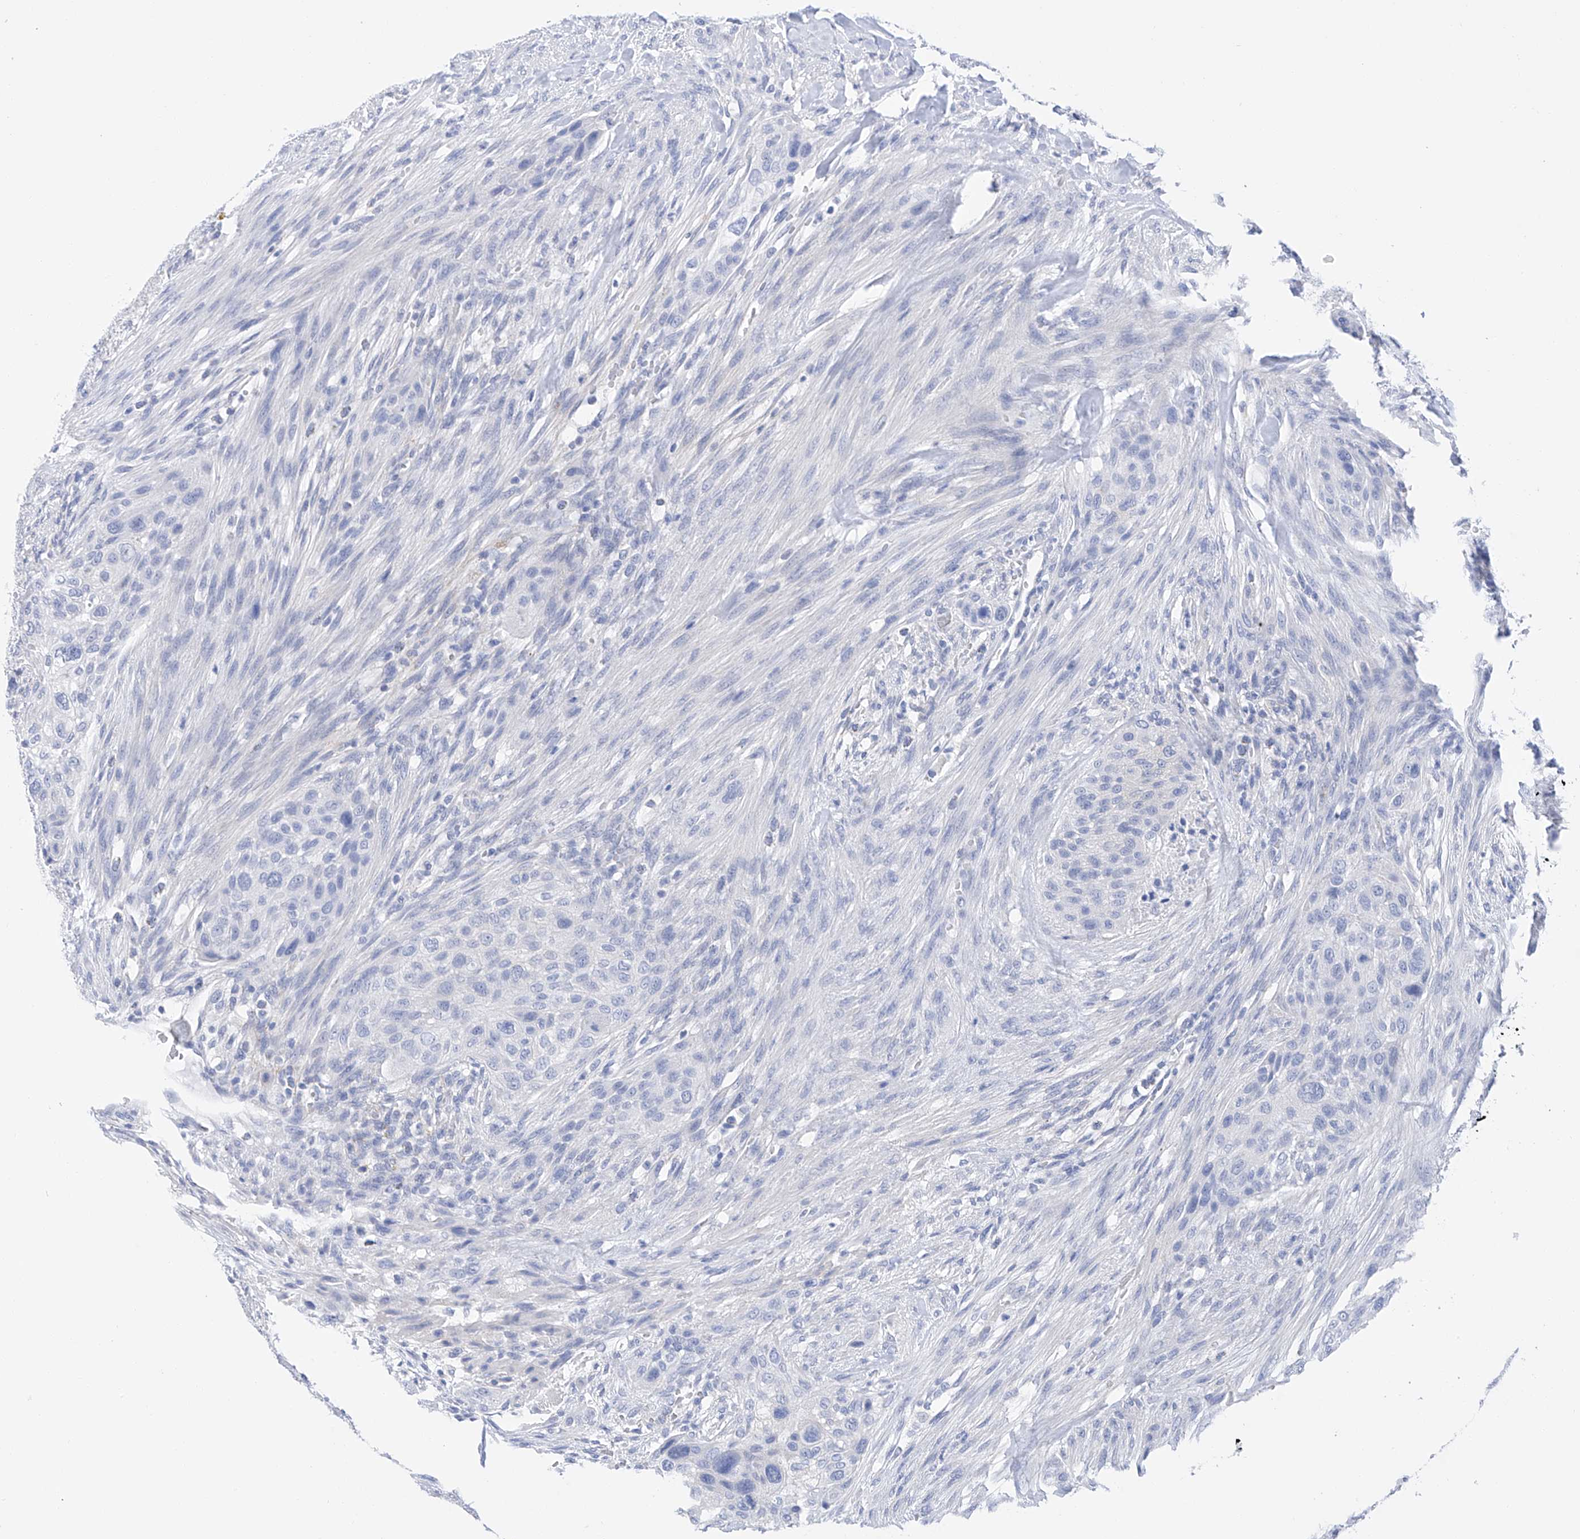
{"staining": {"intensity": "negative", "quantity": "none", "location": "none"}, "tissue": "urothelial cancer", "cell_type": "Tumor cells", "image_type": "cancer", "snomed": [{"axis": "morphology", "description": "Urothelial carcinoma, High grade"}, {"axis": "topography", "description": "Urinary bladder"}], "caption": "This is an immunohistochemistry (IHC) image of urothelial cancer. There is no staining in tumor cells.", "gene": "FLG", "patient": {"sex": "male", "age": 35}}